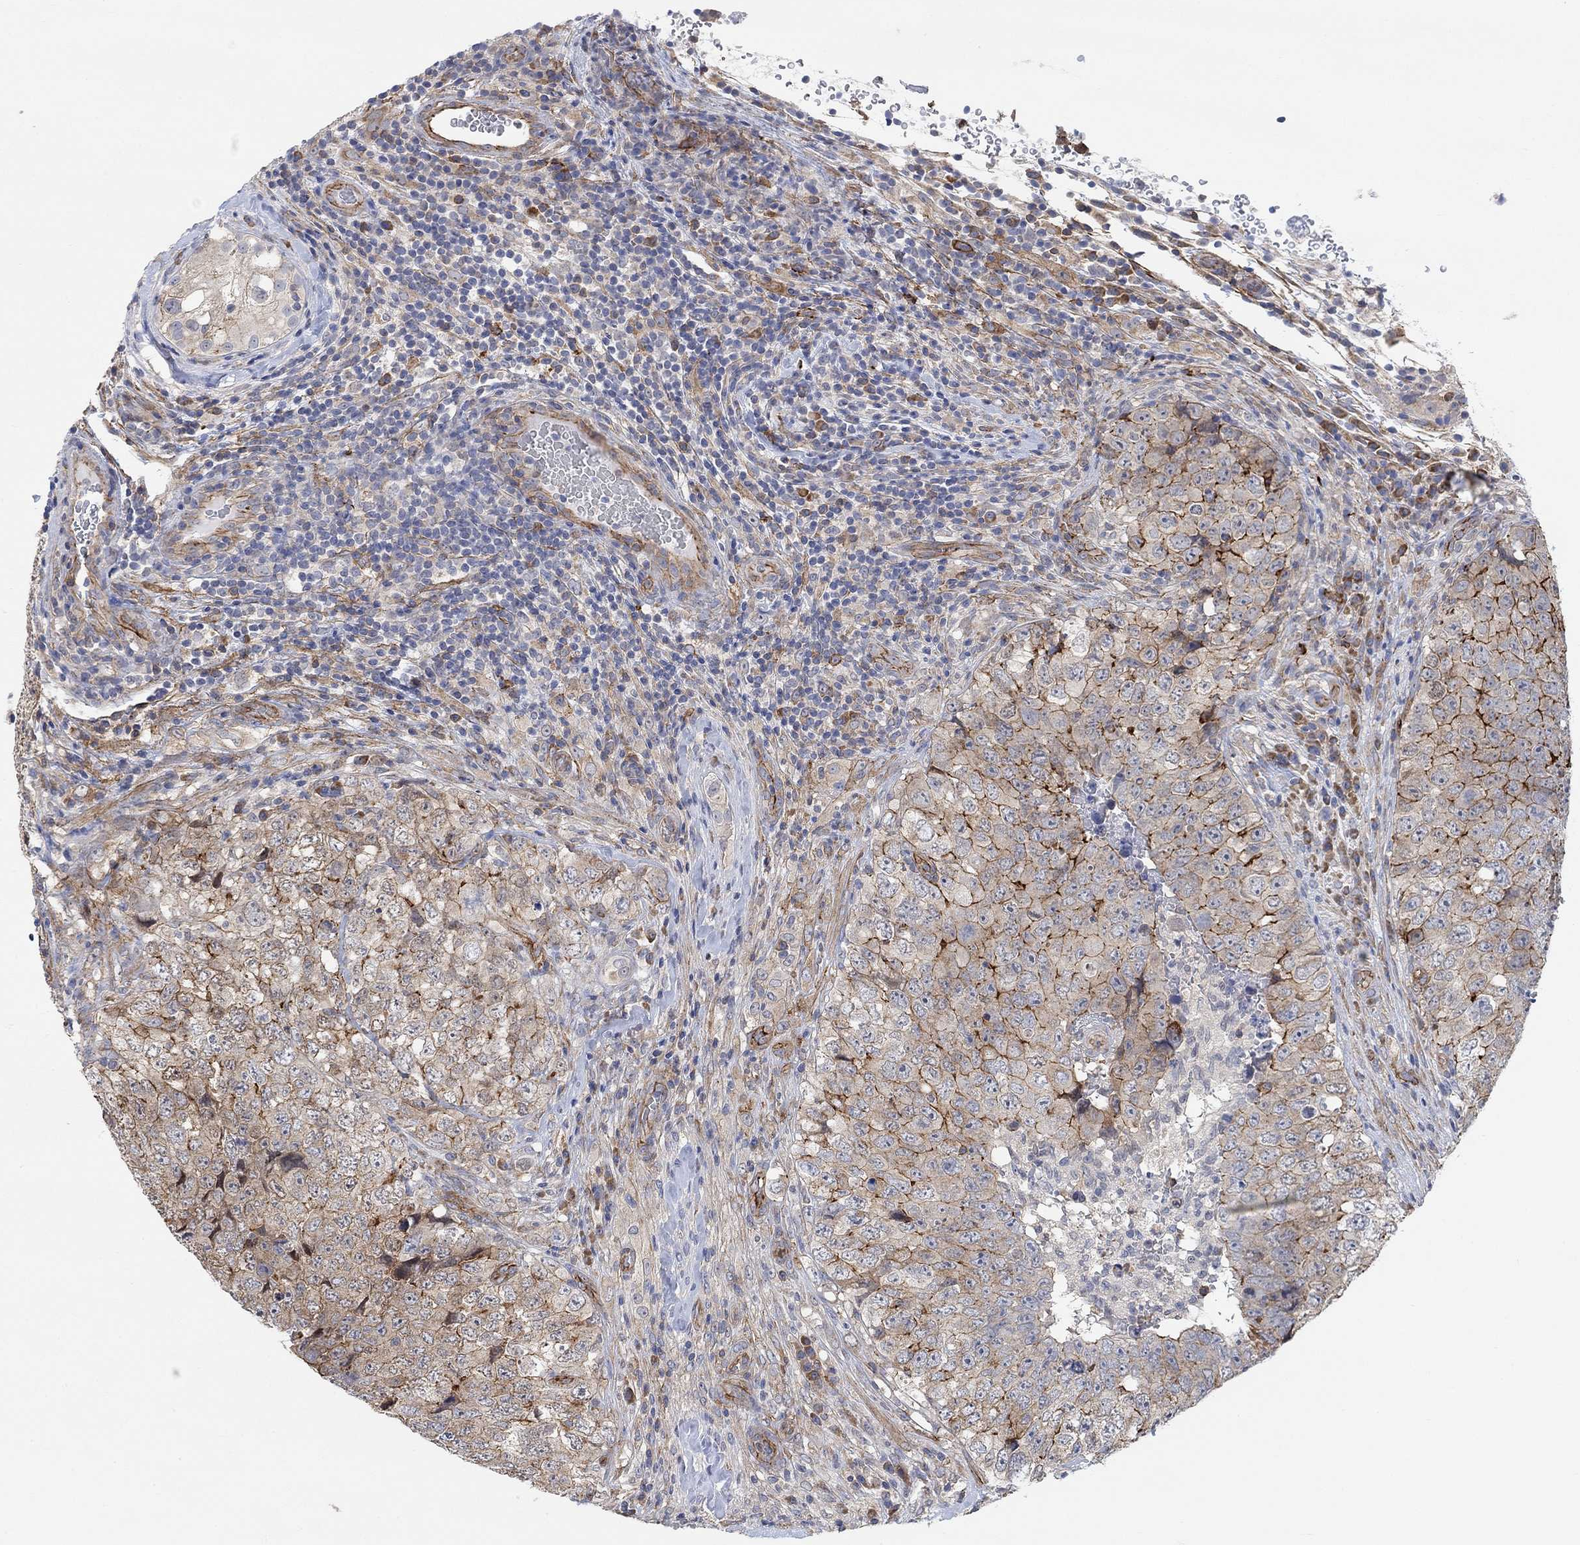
{"staining": {"intensity": "strong", "quantity": "25%-75%", "location": "cytoplasmic/membranous"}, "tissue": "testis cancer", "cell_type": "Tumor cells", "image_type": "cancer", "snomed": [{"axis": "morphology", "description": "Seminoma, NOS"}, {"axis": "topography", "description": "Testis"}], "caption": "The image shows a brown stain indicating the presence of a protein in the cytoplasmic/membranous of tumor cells in testis cancer. The staining is performed using DAB (3,3'-diaminobenzidine) brown chromogen to label protein expression. The nuclei are counter-stained blue using hematoxylin.", "gene": "SYT16", "patient": {"sex": "male", "age": 34}}